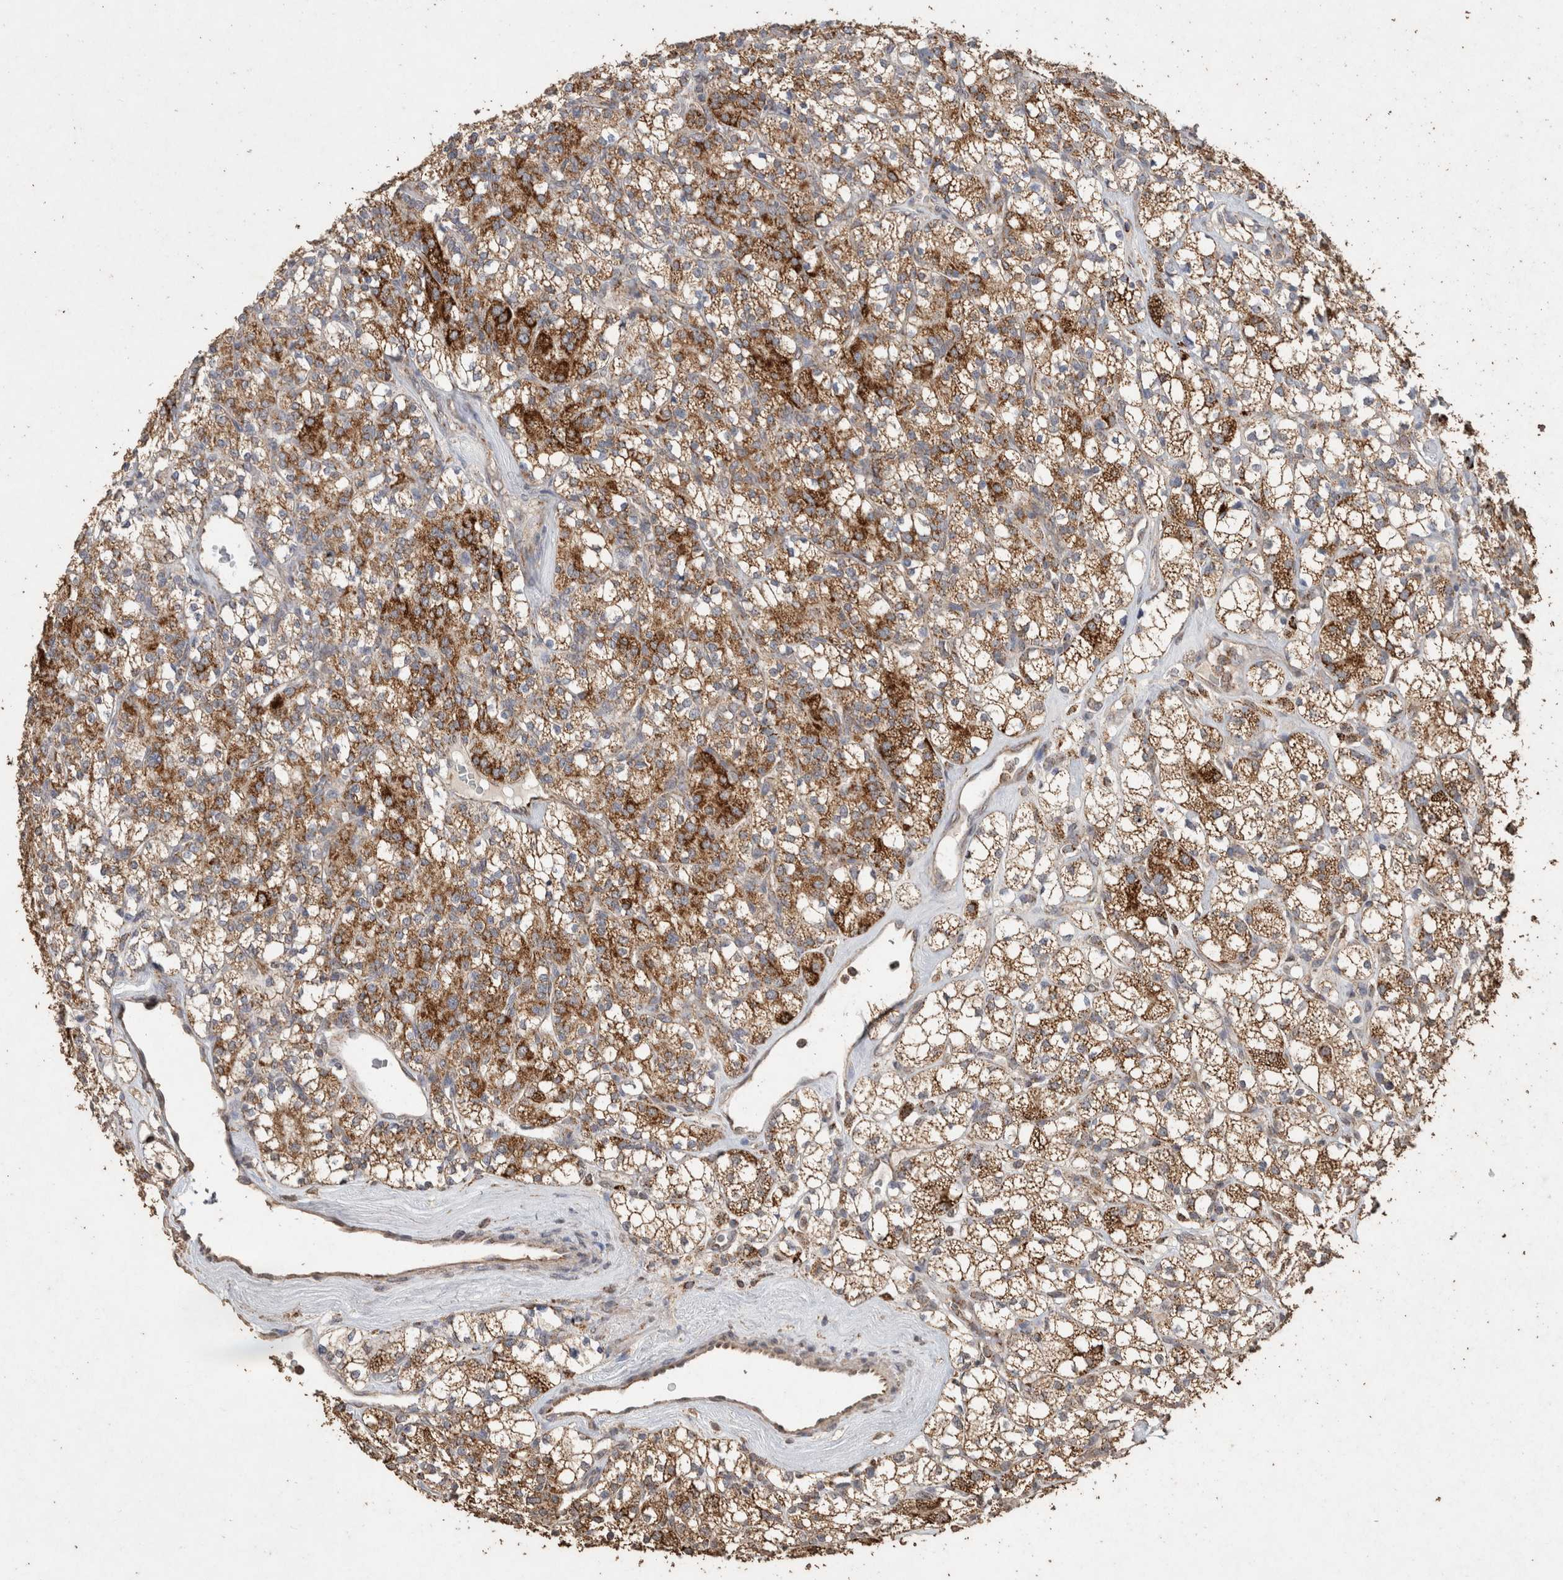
{"staining": {"intensity": "strong", "quantity": ">75%", "location": "cytoplasmic/membranous"}, "tissue": "renal cancer", "cell_type": "Tumor cells", "image_type": "cancer", "snomed": [{"axis": "morphology", "description": "Adenocarcinoma, NOS"}, {"axis": "topography", "description": "Kidney"}], "caption": "Brown immunohistochemical staining in renal cancer (adenocarcinoma) reveals strong cytoplasmic/membranous expression in approximately >75% of tumor cells.", "gene": "ACADM", "patient": {"sex": "male", "age": 77}}